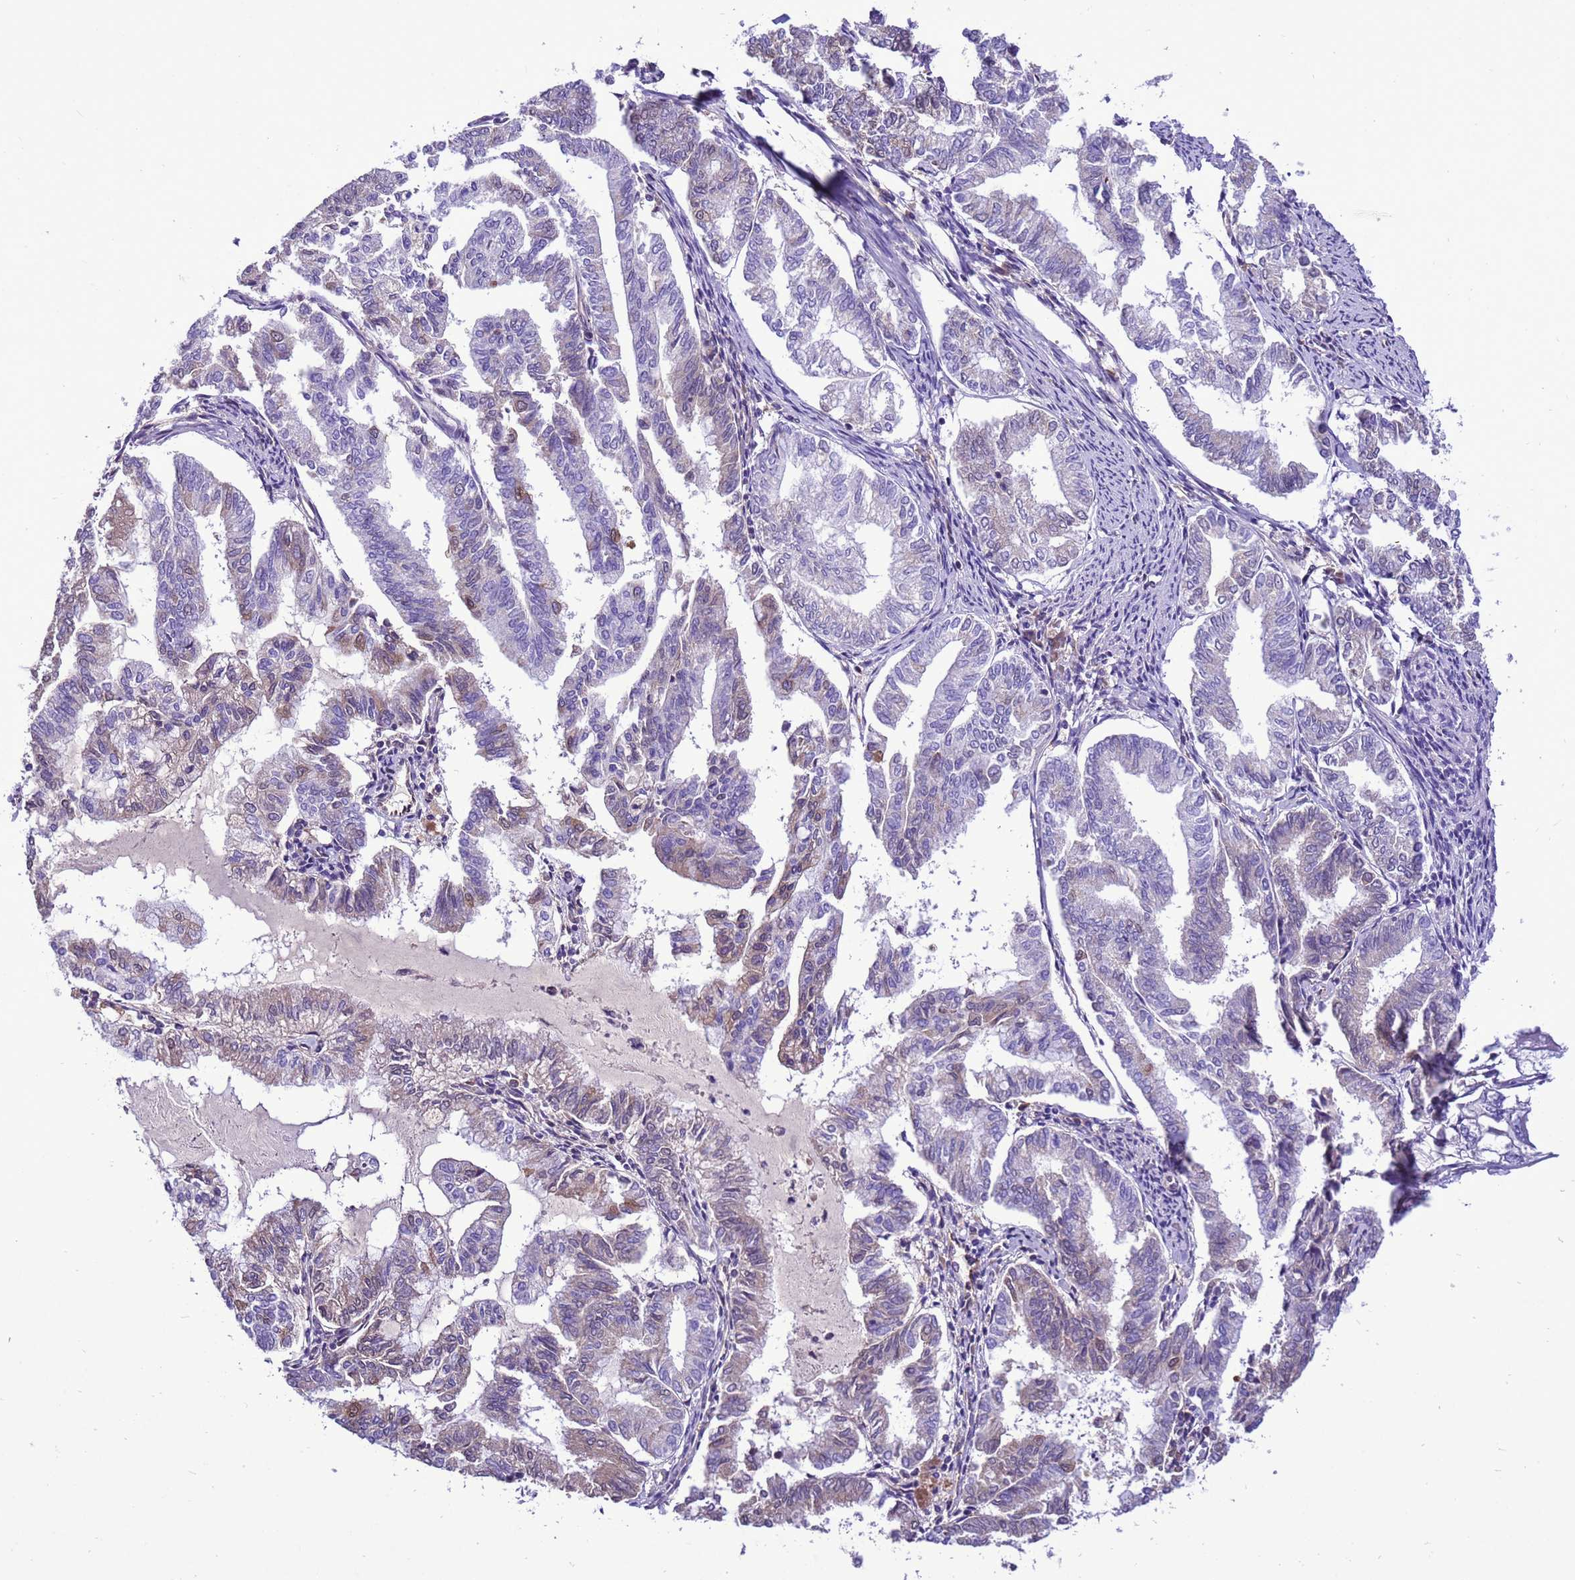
{"staining": {"intensity": "weak", "quantity": "<25%", "location": "cytoplasmic/membranous"}, "tissue": "endometrial cancer", "cell_type": "Tumor cells", "image_type": "cancer", "snomed": [{"axis": "morphology", "description": "Adenocarcinoma, NOS"}, {"axis": "topography", "description": "Endometrium"}], "caption": "There is no significant expression in tumor cells of adenocarcinoma (endometrial).", "gene": "RABEP2", "patient": {"sex": "female", "age": 79}}